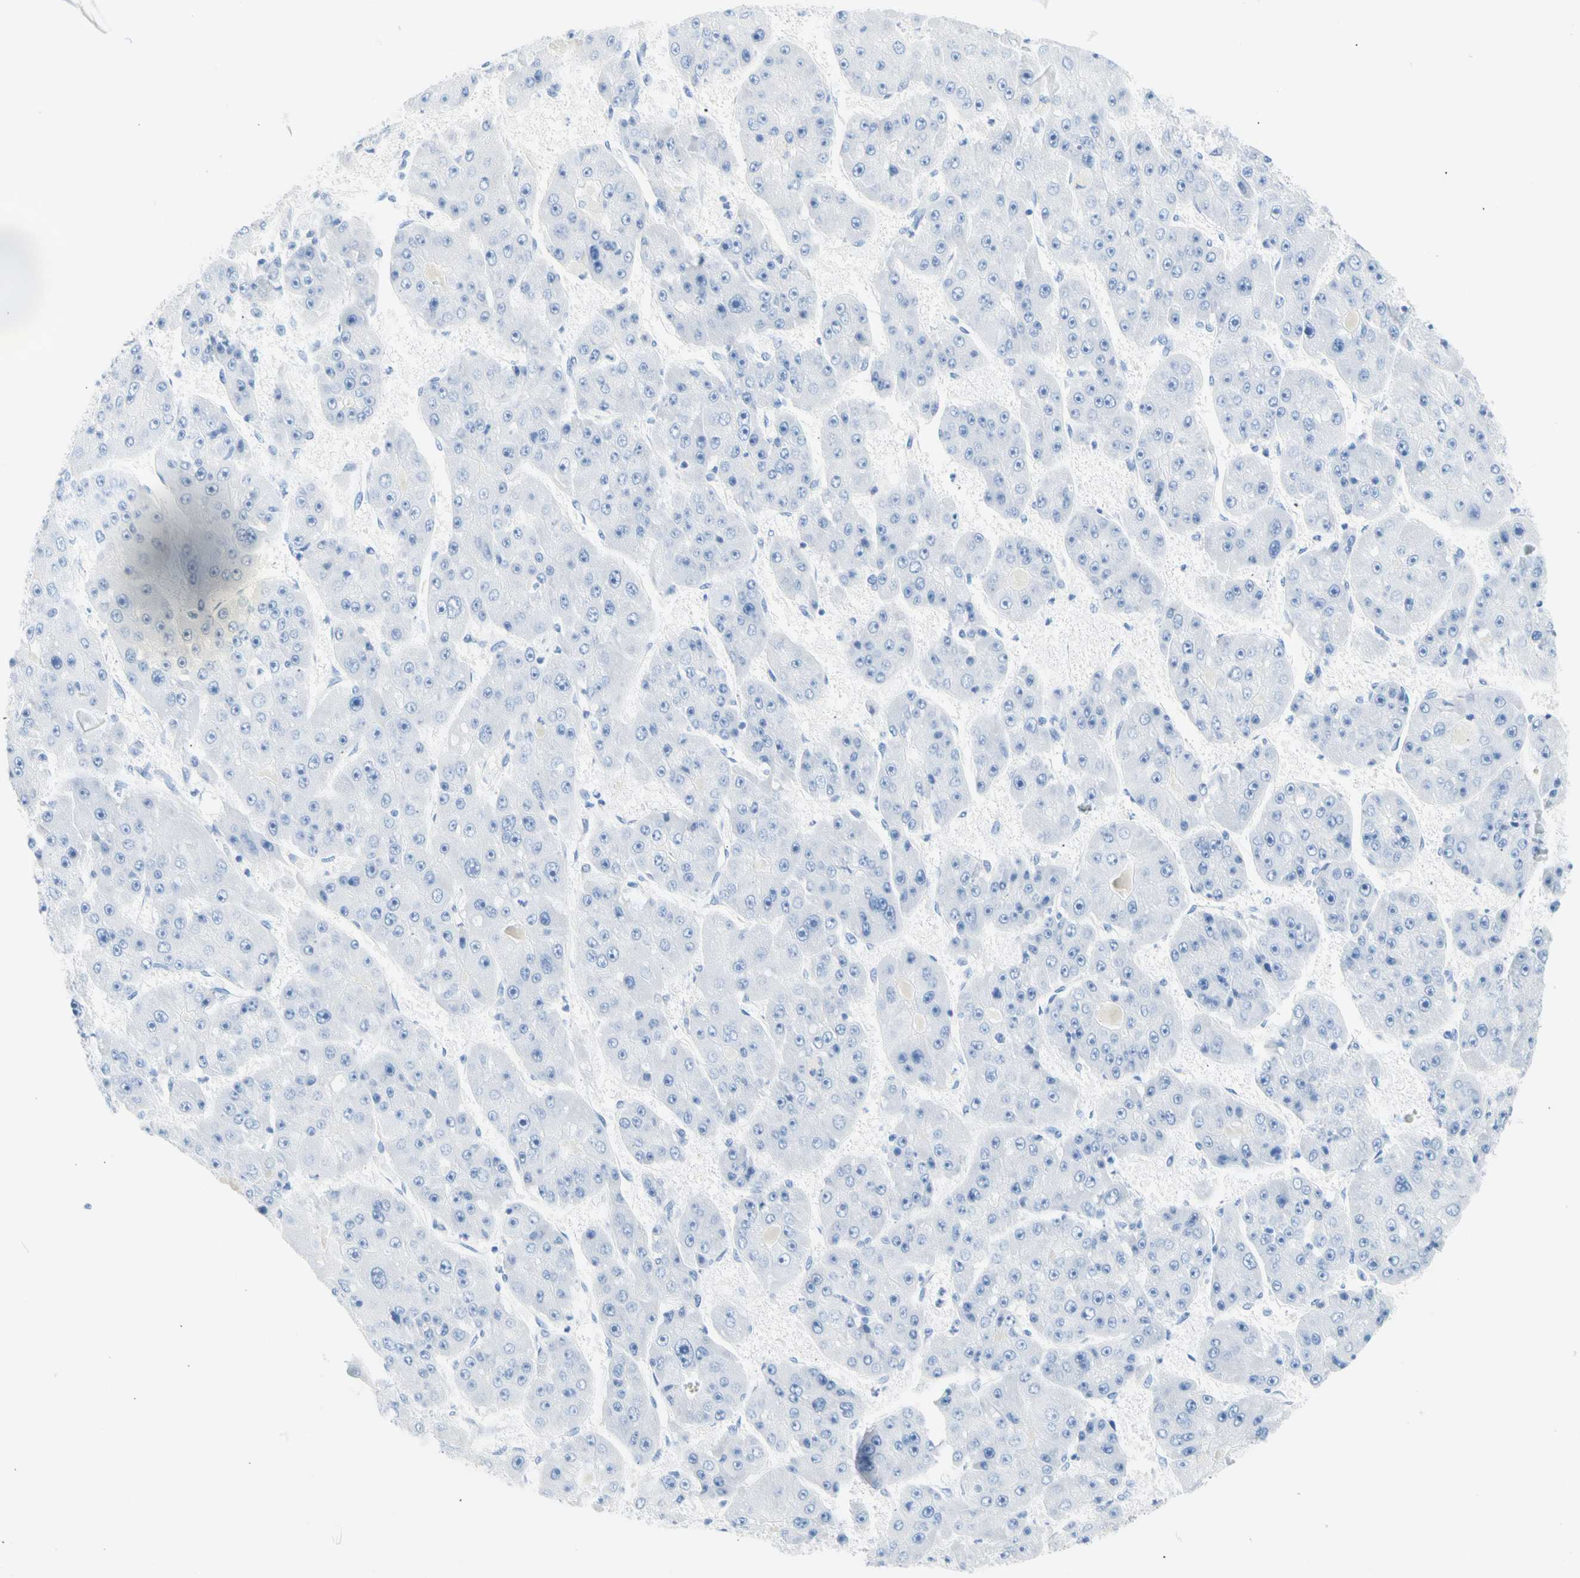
{"staining": {"intensity": "negative", "quantity": "none", "location": "none"}, "tissue": "liver cancer", "cell_type": "Tumor cells", "image_type": "cancer", "snomed": [{"axis": "morphology", "description": "Carcinoma, Hepatocellular, NOS"}, {"axis": "topography", "description": "Liver"}], "caption": "Human liver hepatocellular carcinoma stained for a protein using immunohistochemistry shows no staining in tumor cells.", "gene": "CEL", "patient": {"sex": "female", "age": 61}}